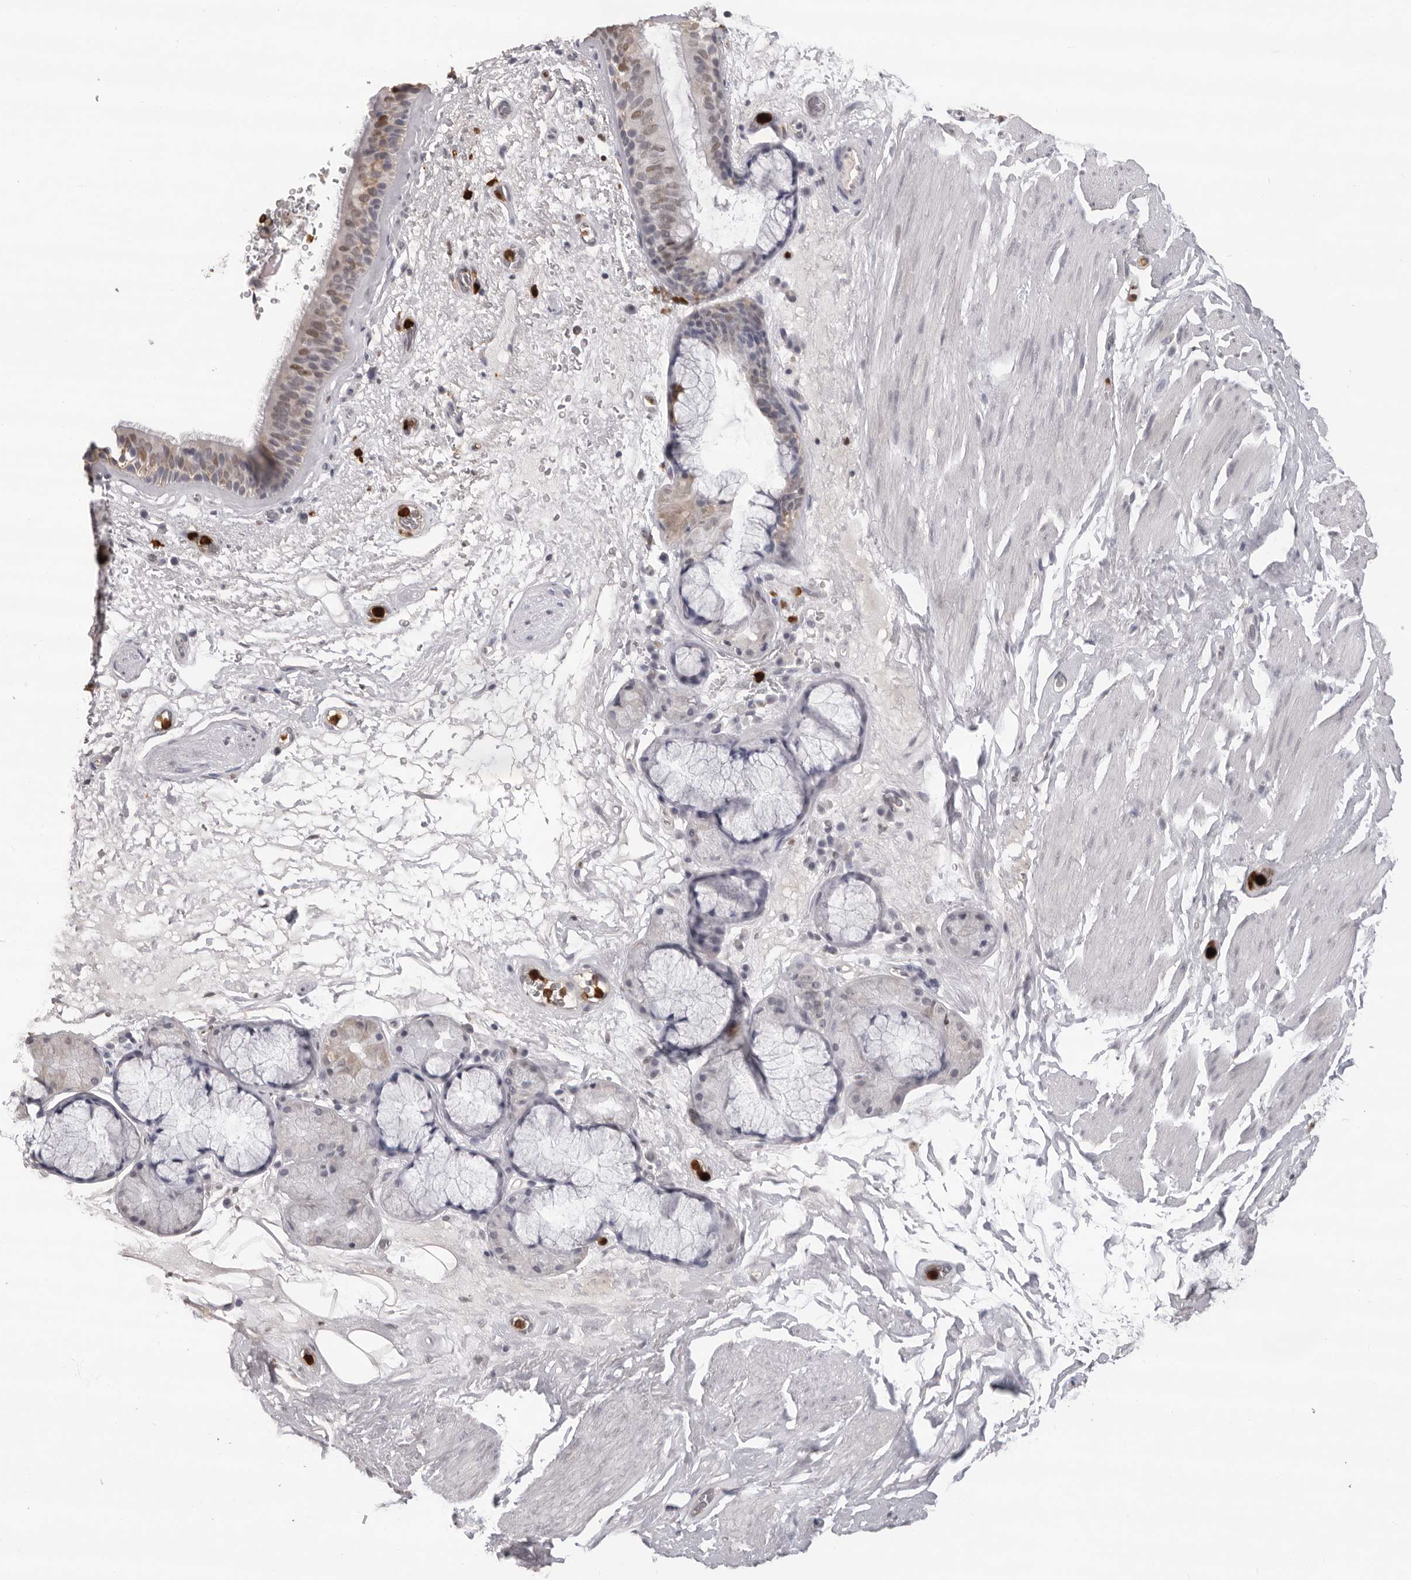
{"staining": {"intensity": "weak", "quantity": "<25%", "location": "cytoplasmic/membranous,nuclear"}, "tissue": "bronchus", "cell_type": "Respiratory epithelial cells", "image_type": "normal", "snomed": [{"axis": "morphology", "description": "Normal tissue, NOS"}, {"axis": "topography", "description": "Cartilage tissue"}], "caption": "Histopathology image shows no protein staining in respiratory epithelial cells of benign bronchus. (DAB (3,3'-diaminobenzidine) immunohistochemistry (IHC) with hematoxylin counter stain).", "gene": "IL31", "patient": {"sex": "female", "age": 63}}